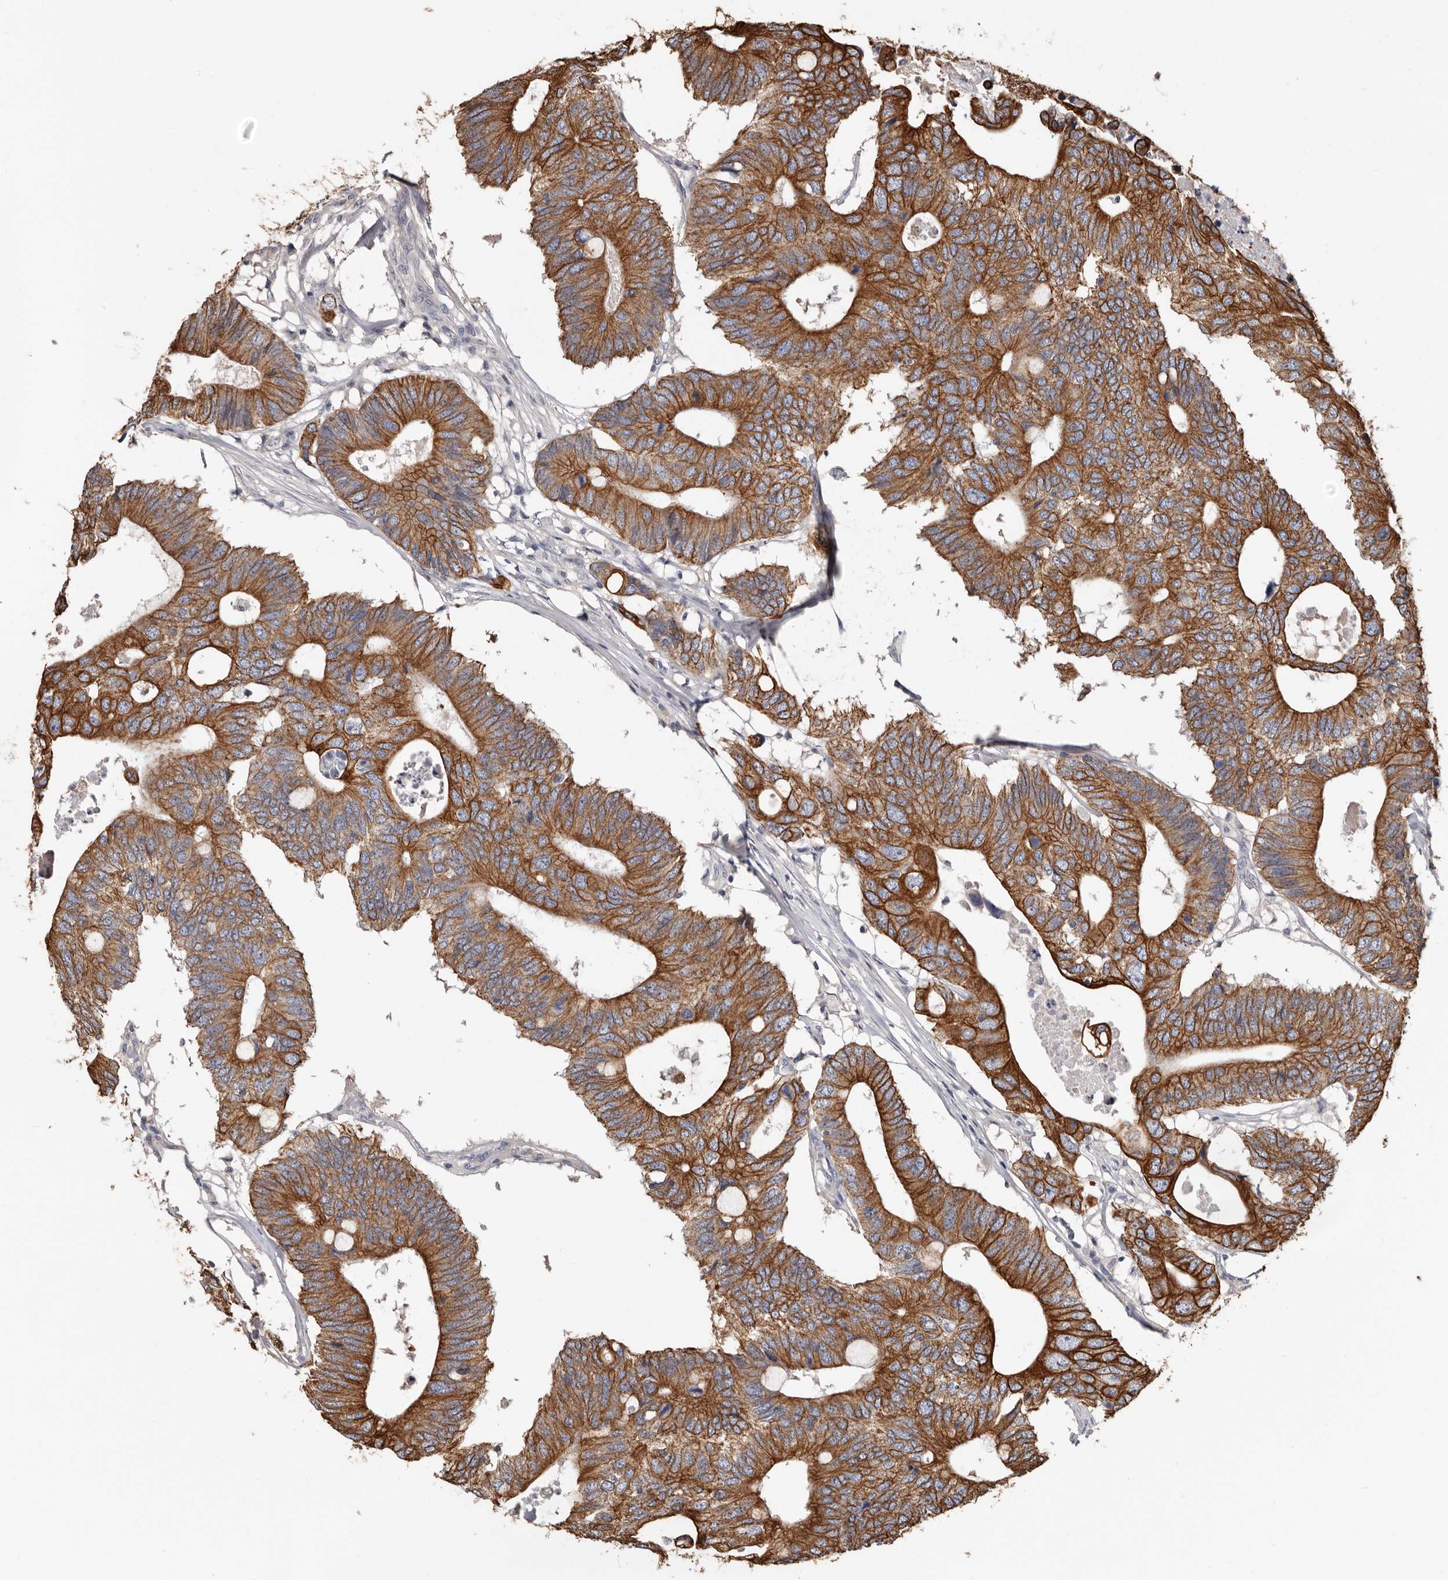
{"staining": {"intensity": "strong", "quantity": ">75%", "location": "cytoplasmic/membranous"}, "tissue": "colorectal cancer", "cell_type": "Tumor cells", "image_type": "cancer", "snomed": [{"axis": "morphology", "description": "Adenocarcinoma, NOS"}, {"axis": "topography", "description": "Colon"}], "caption": "The micrograph shows staining of colorectal cancer (adenocarcinoma), revealing strong cytoplasmic/membranous protein staining (brown color) within tumor cells.", "gene": "MRPL18", "patient": {"sex": "male", "age": 71}}